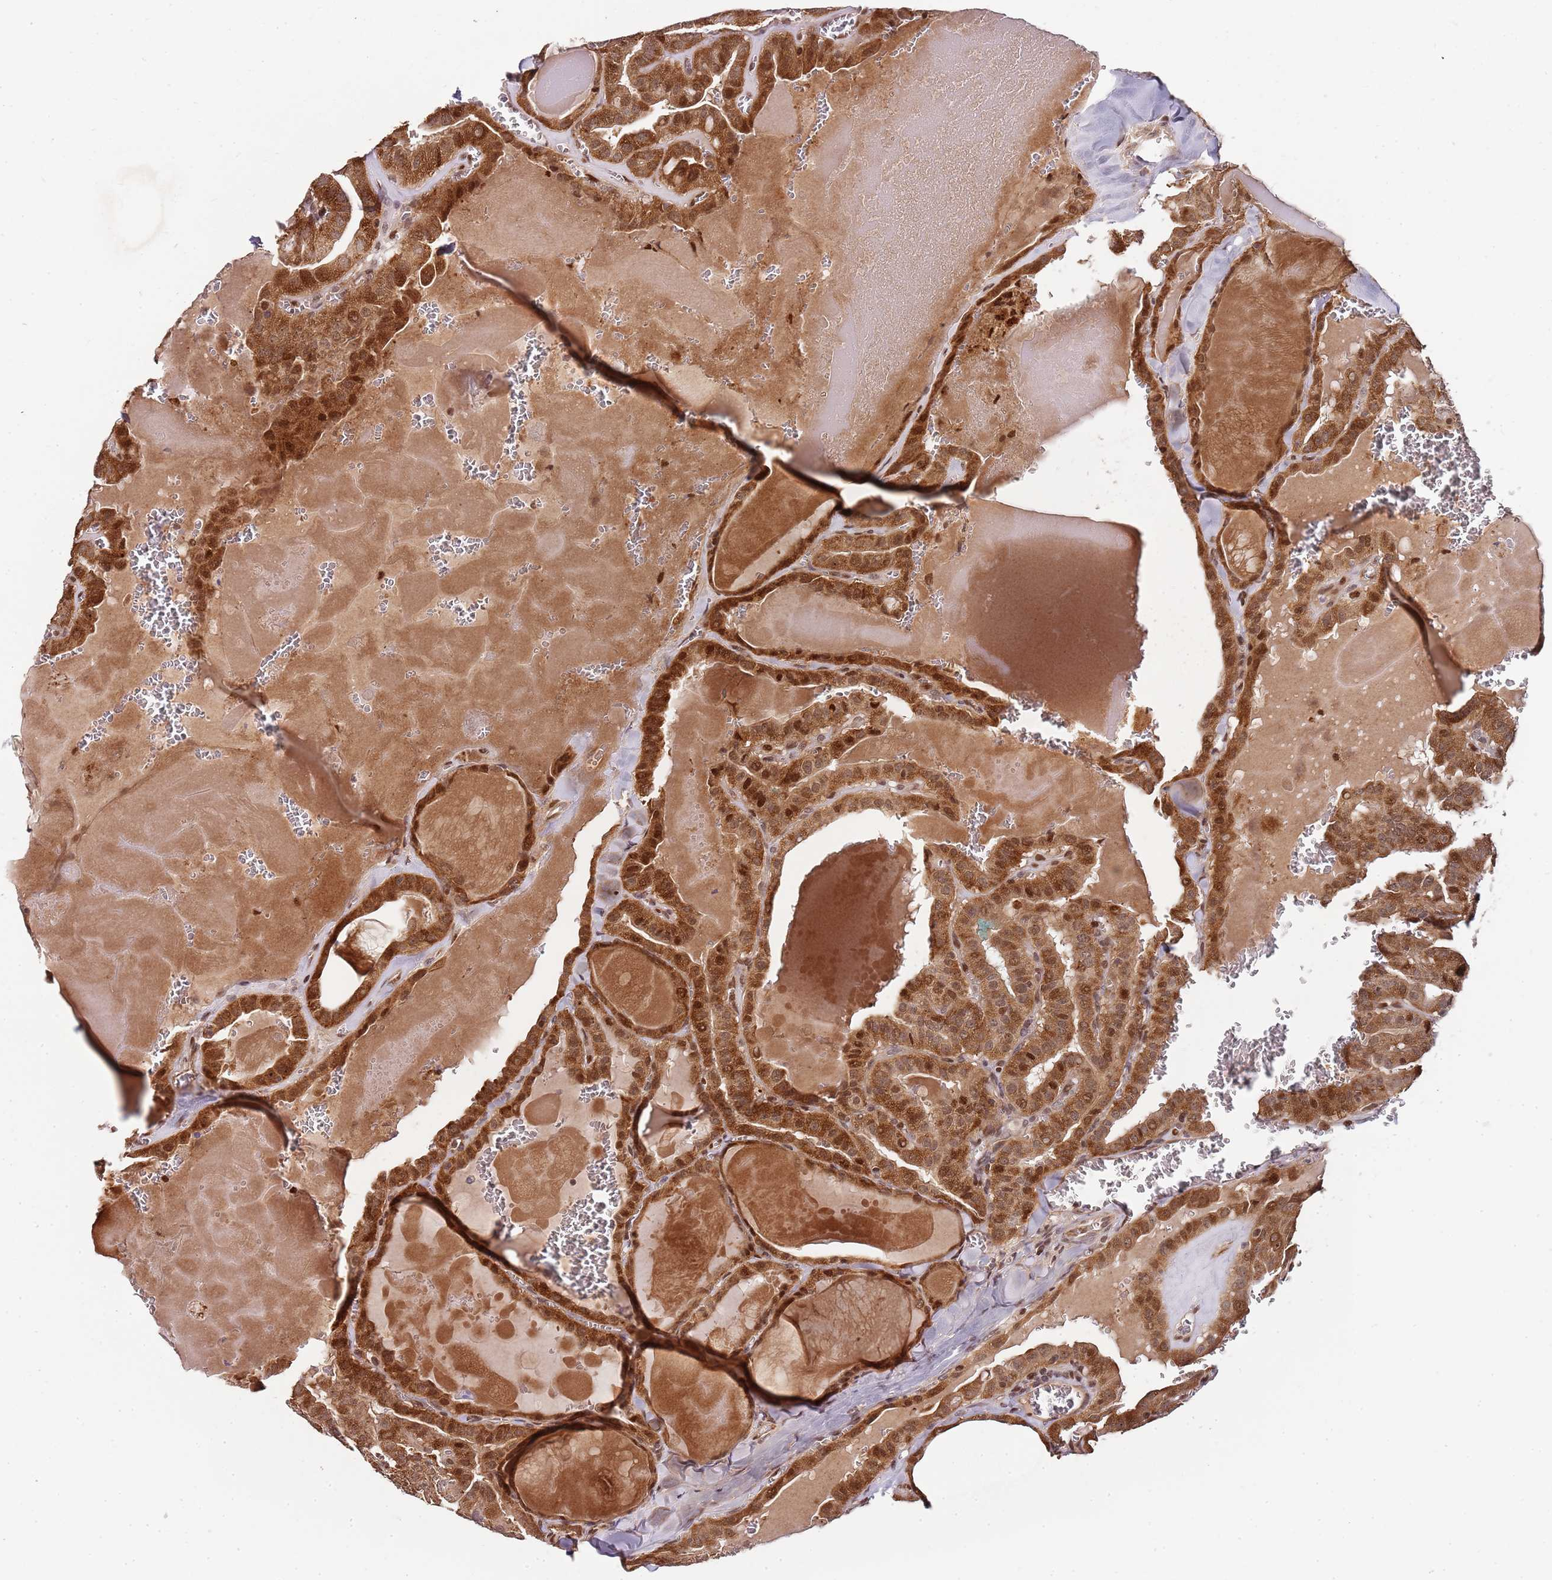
{"staining": {"intensity": "strong", "quantity": ">75%", "location": "cytoplasmic/membranous"}, "tissue": "thyroid cancer", "cell_type": "Tumor cells", "image_type": "cancer", "snomed": [{"axis": "morphology", "description": "Papillary adenocarcinoma, NOS"}, {"axis": "topography", "description": "Thyroid gland"}], "caption": "Immunohistochemistry of thyroid papillary adenocarcinoma demonstrates high levels of strong cytoplasmic/membranous positivity in about >75% of tumor cells.", "gene": "EDC3", "patient": {"sex": "male", "age": 52}}